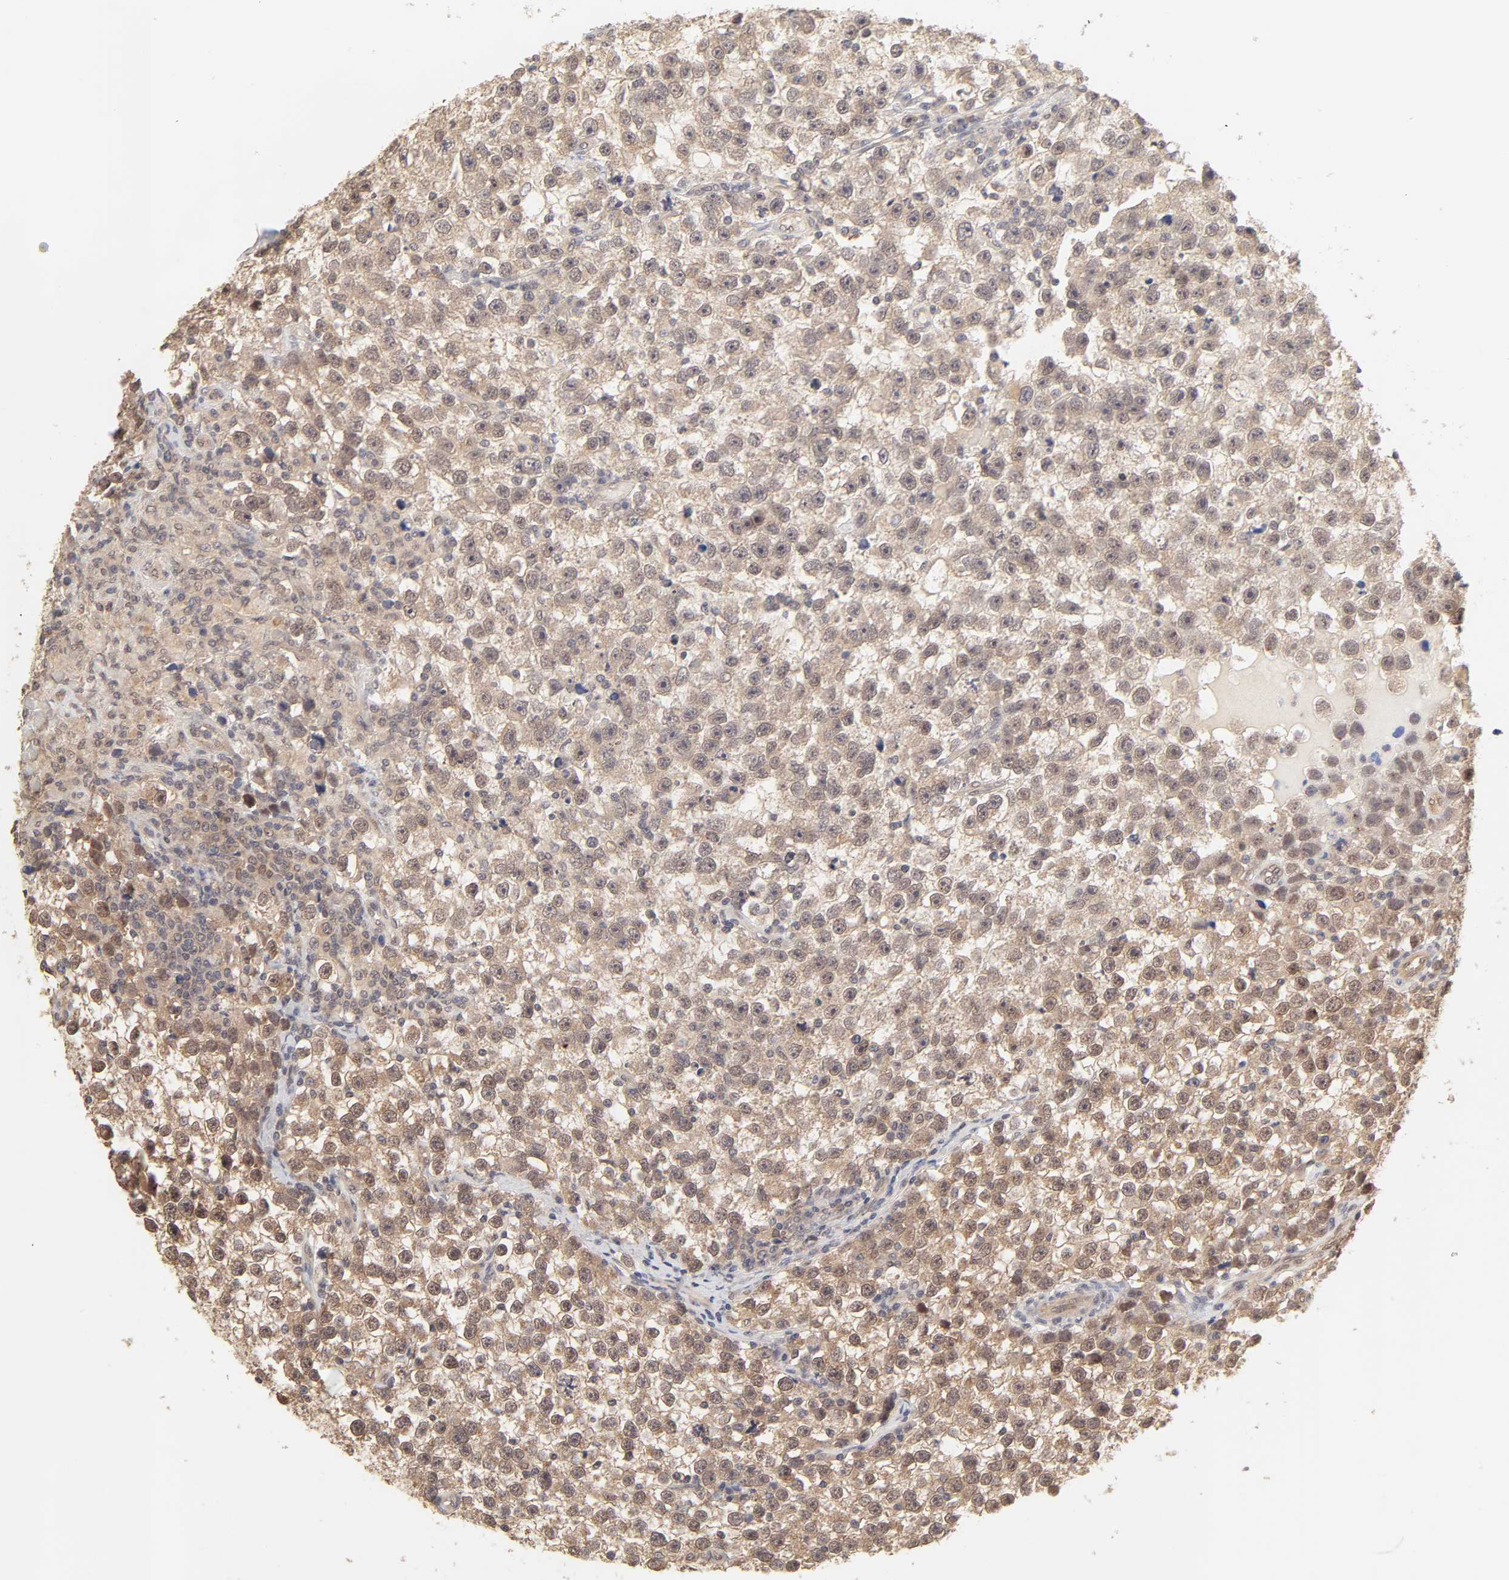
{"staining": {"intensity": "moderate", "quantity": ">75%", "location": "cytoplasmic/membranous"}, "tissue": "testis cancer", "cell_type": "Tumor cells", "image_type": "cancer", "snomed": [{"axis": "morphology", "description": "Seminoma, NOS"}, {"axis": "topography", "description": "Testis"}], "caption": "Immunohistochemical staining of testis cancer (seminoma) shows moderate cytoplasmic/membranous protein positivity in approximately >75% of tumor cells.", "gene": "MAPK1", "patient": {"sex": "male", "age": 33}}